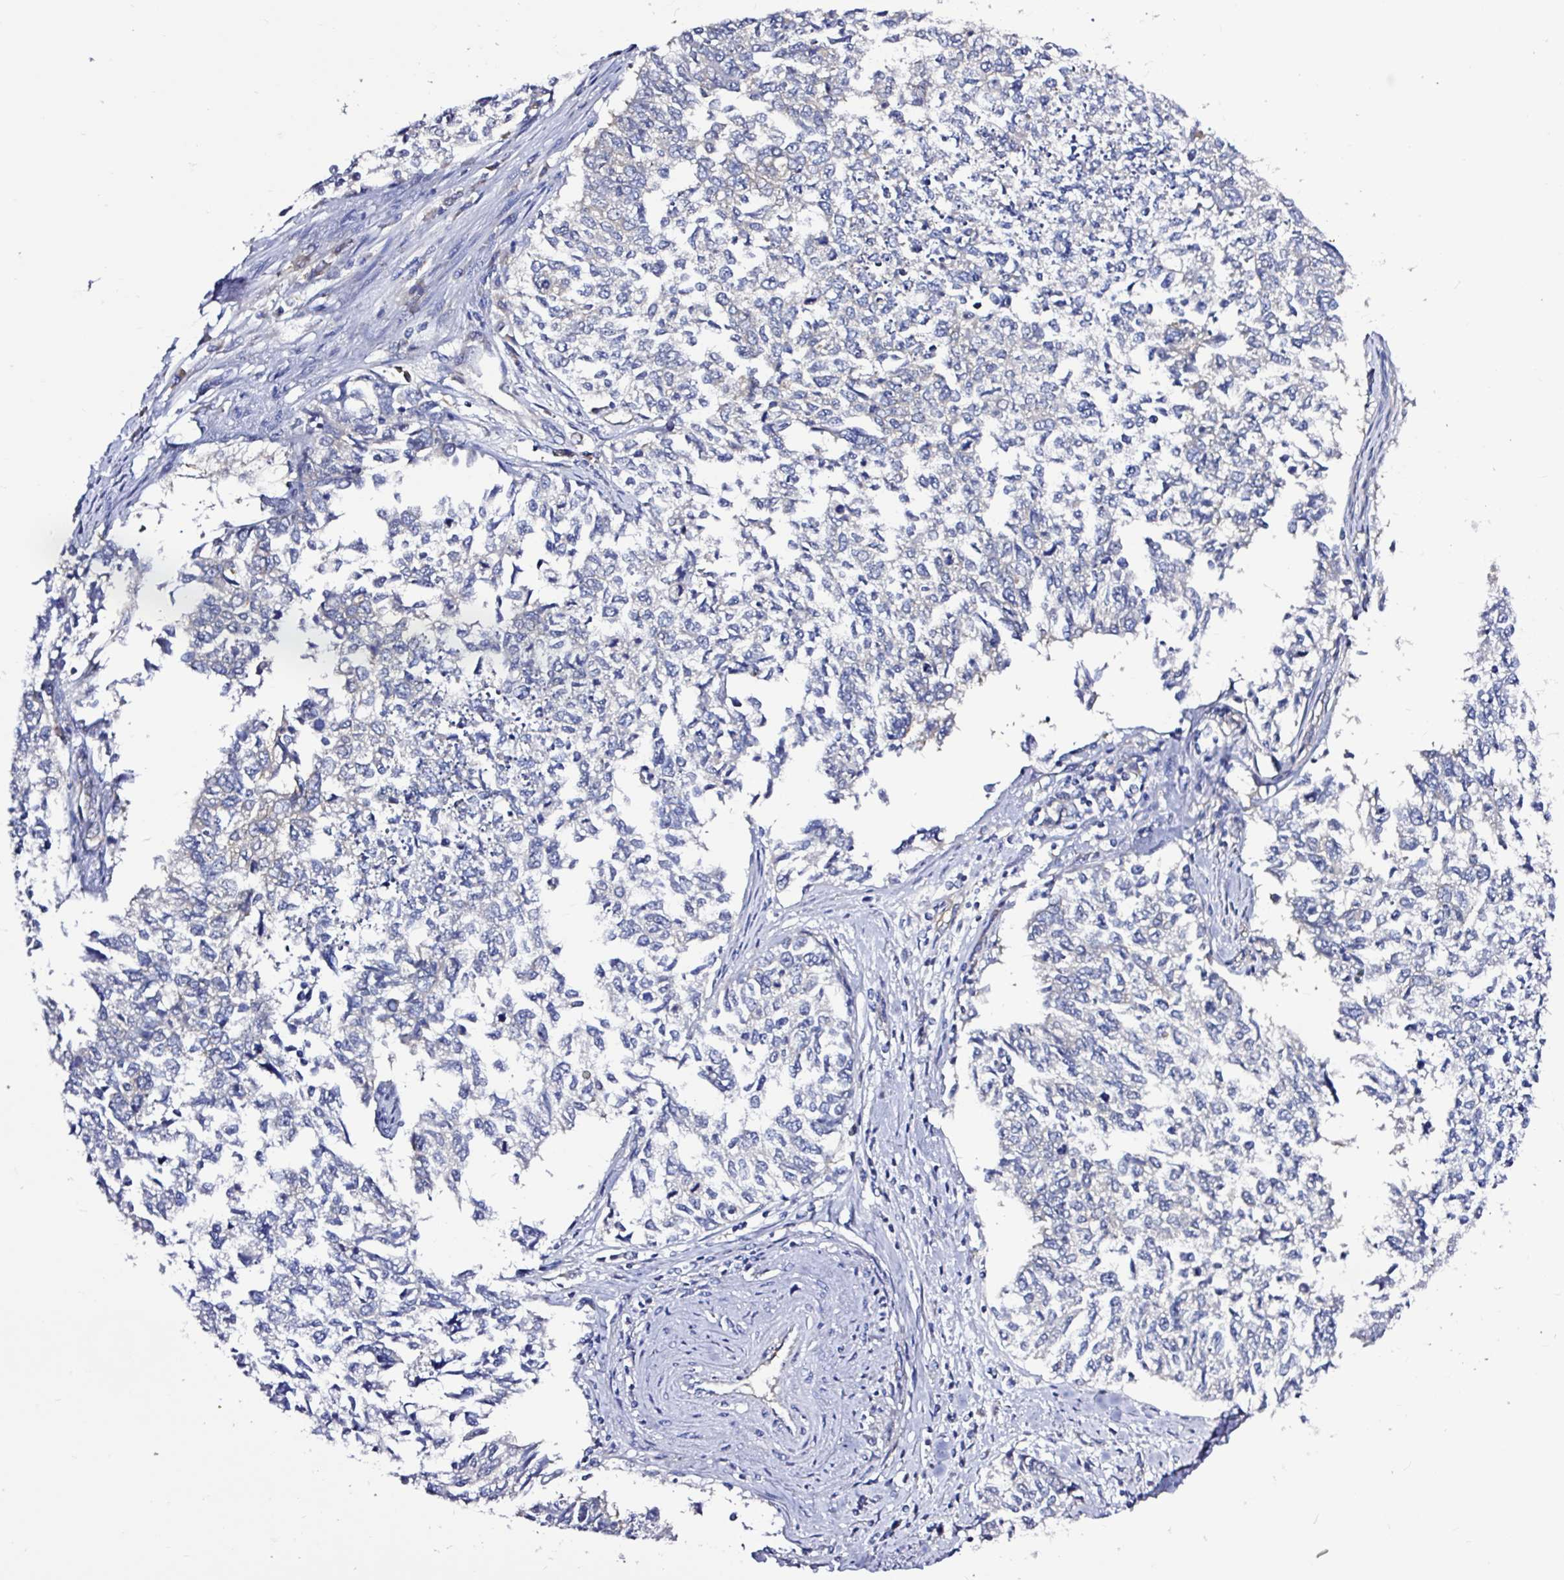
{"staining": {"intensity": "negative", "quantity": "none", "location": "none"}, "tissue": "cervical cancer", "cell_type": "Tumor cells", "image_type": "cancer", "snomed": [{"axis": "morphology", "description": "Adenocarcinoma, NOS"}, {"axis": "topography", "description": "Cervix"}], "caption": "High magnification brightfield microscopy of cervical cancer stained with DAB (brown) and counterstained with hematoxylin (blue): tumor cells show no significant staining. (DAB IHC visualized using brightfield microscopy, high magnification).", "gene": "LARS1", "patient": {"sex": "female", "age": 63}}